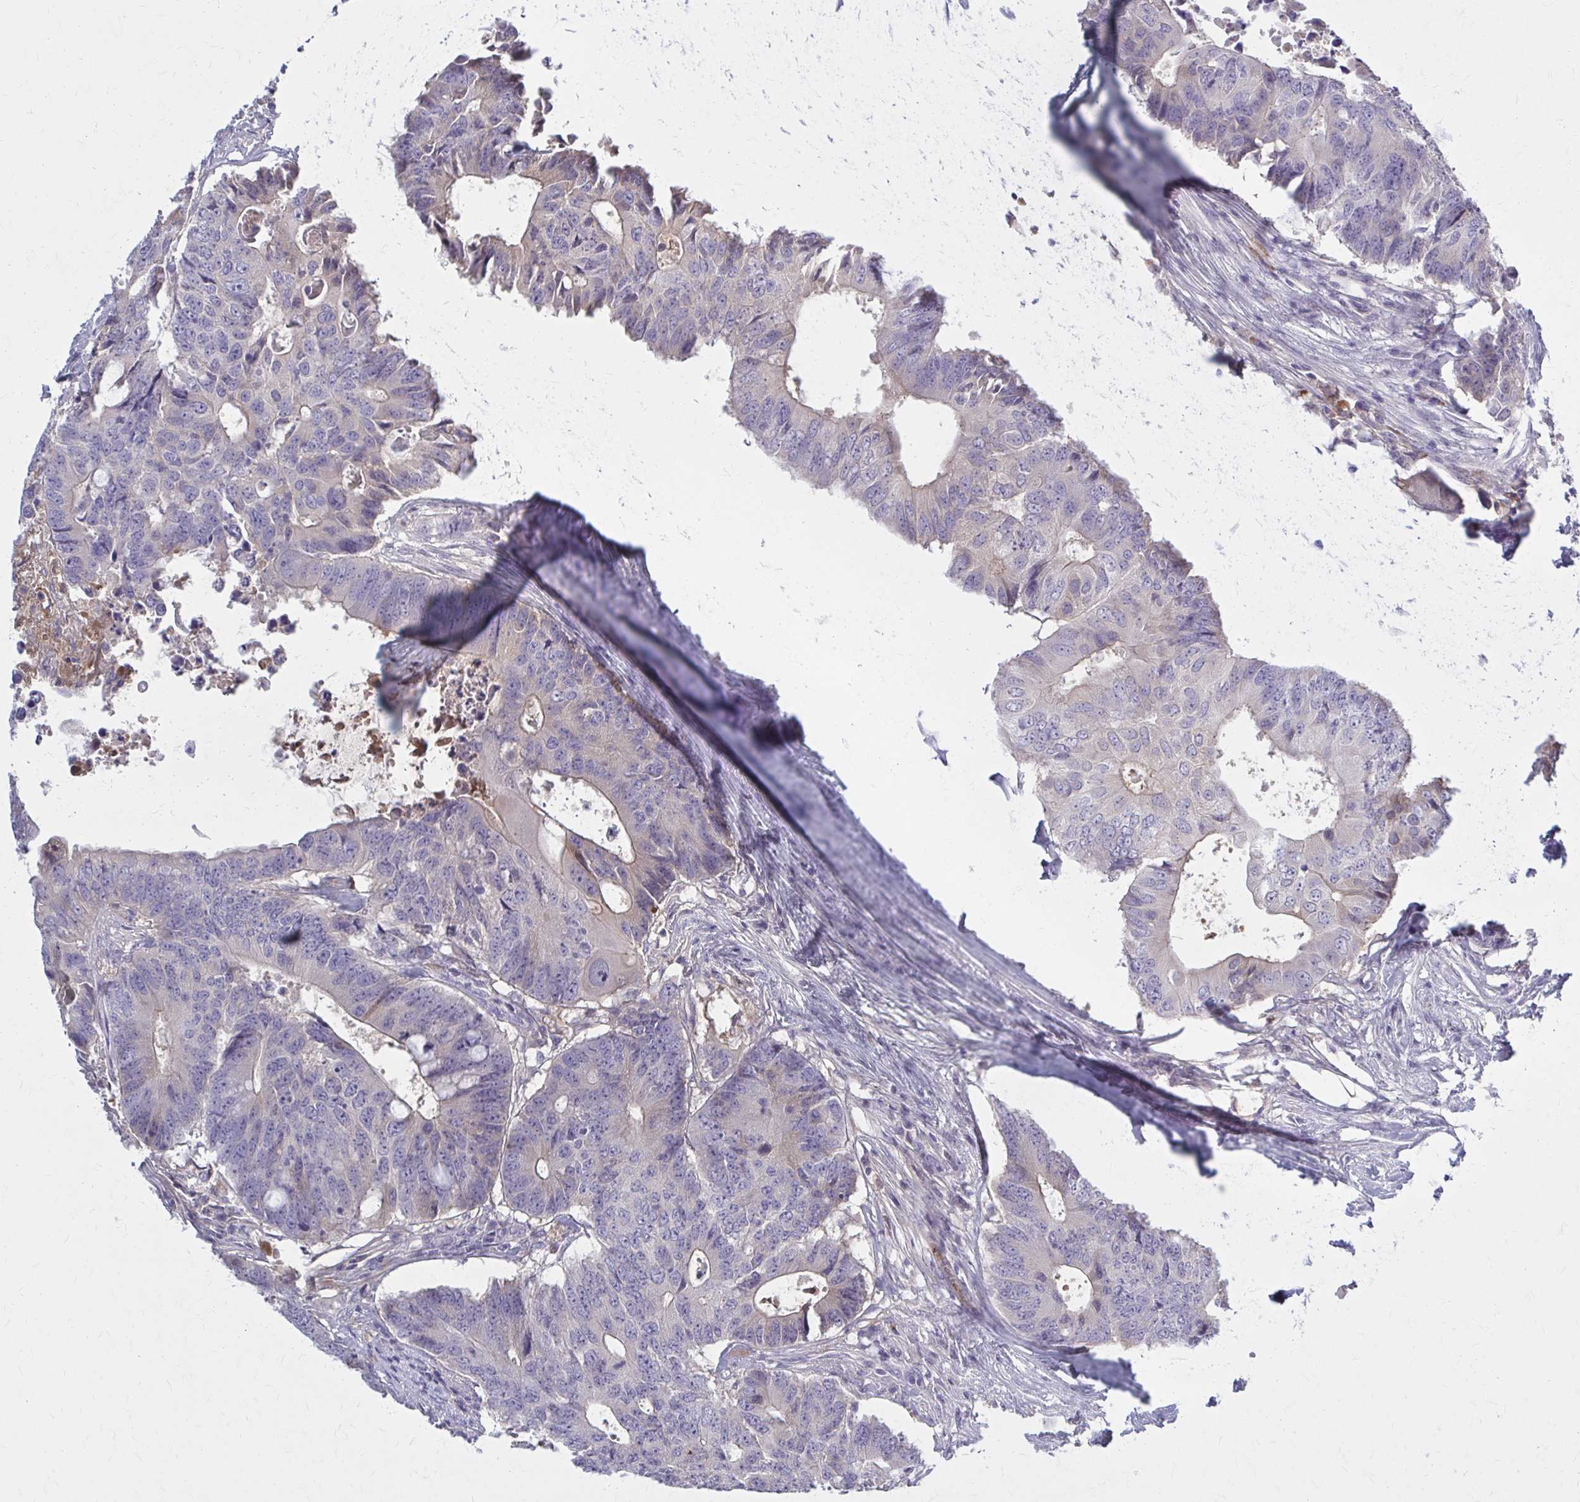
{"staining": {"intensity": "weak", "quantity": "<25%", "location": "cytoplasmic/membranous"}, "tissue": "colorectal cancer", "cell_type": "Tumor cells", "image_type": "cancer", "snomed": [{"axis": "morphology", "description": "Adenocarcinoma, NOS"}, {"axis": "topography", "description": "Colon"}], "caption": "A micrograph of human colorectal adenocarcinoma is negative for staining in tumor cells.", "gene": "SERPIND1", "patient": {"sex": "male", "age": 71}}